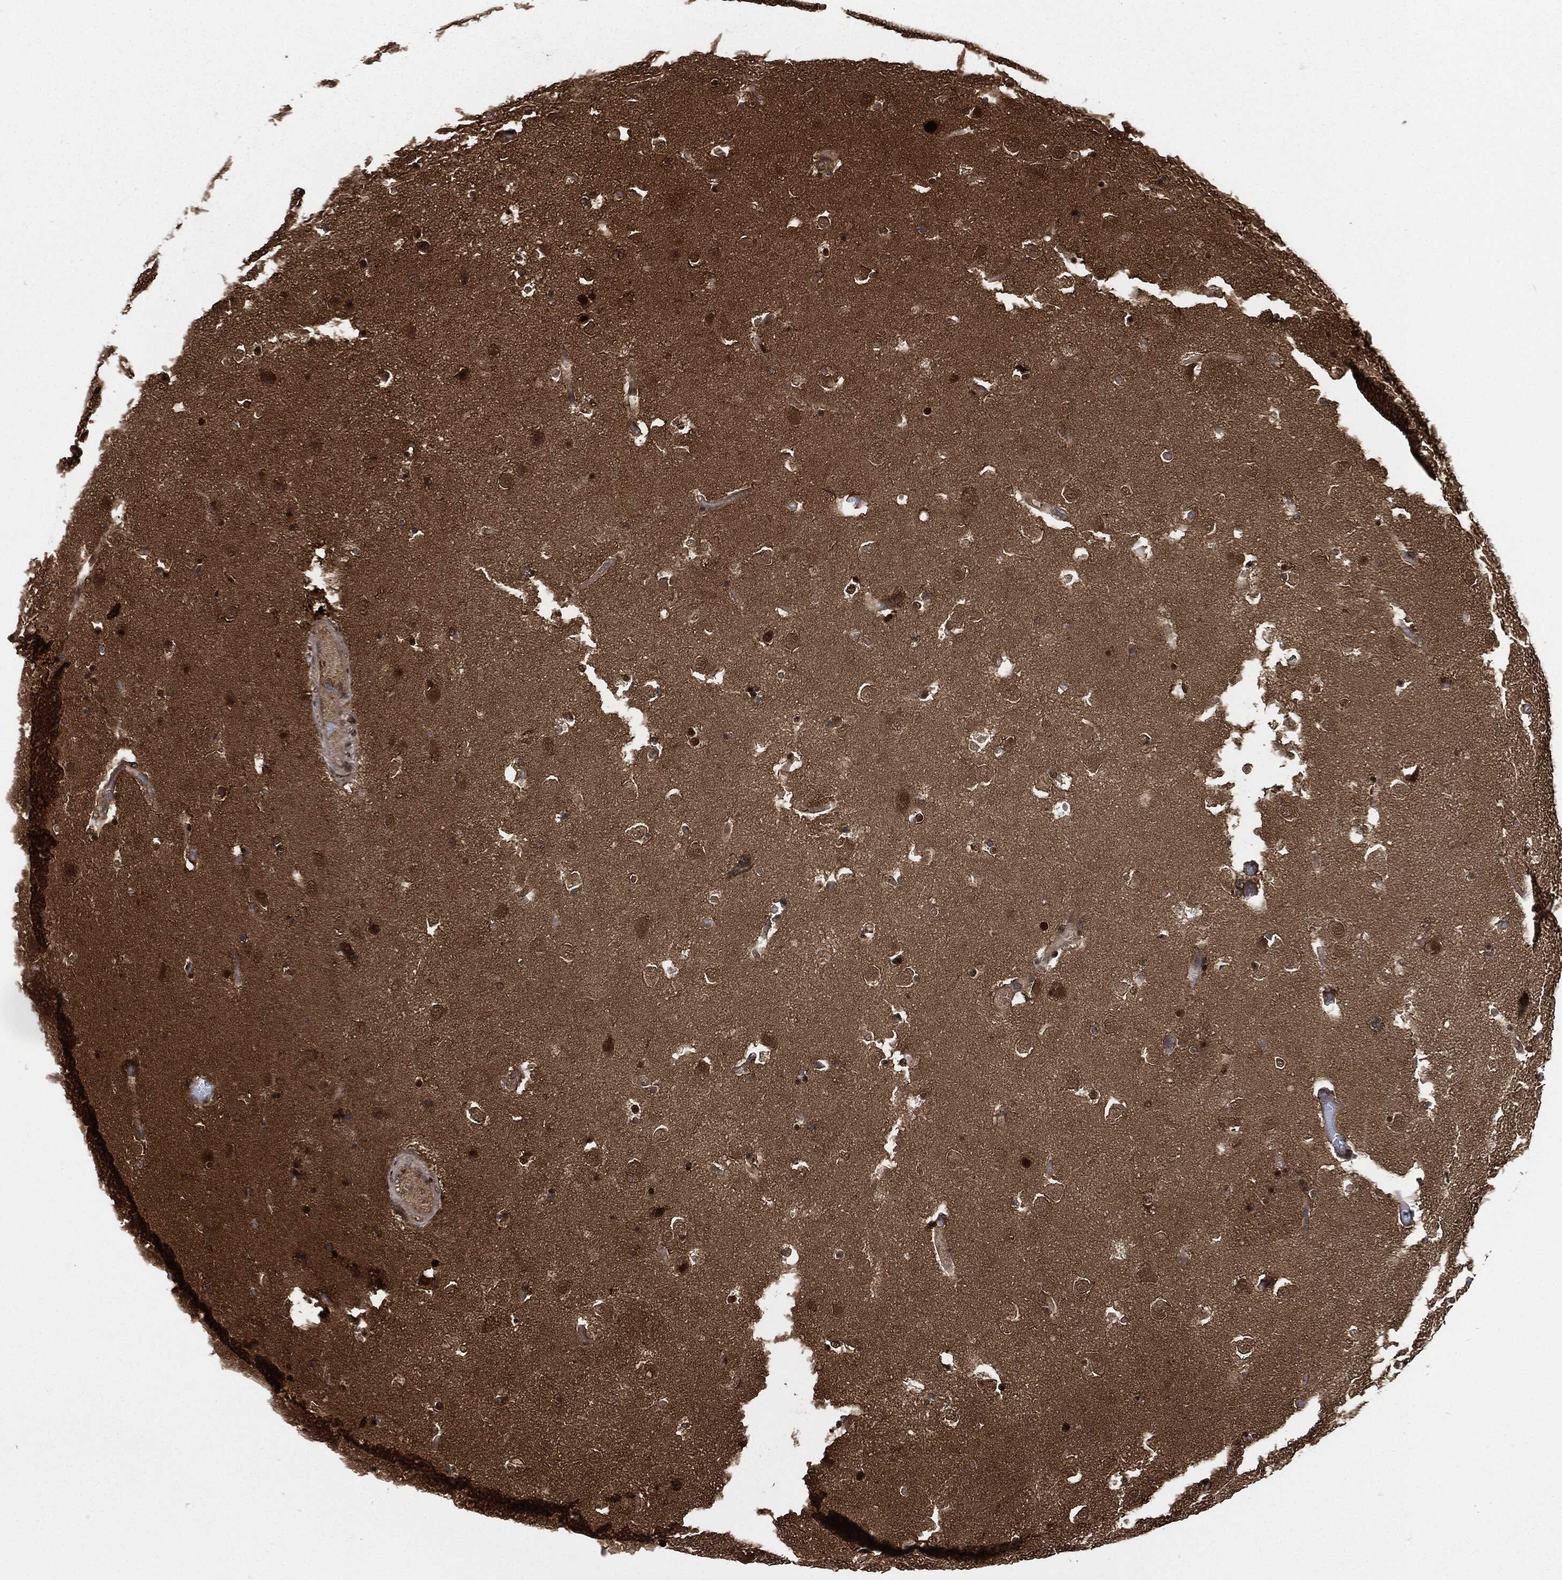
{"staining": {"intensity": "strong", "quantity": "<25%", "location": "nuclear"}, "tissue": "caudate", "cell_type": "Glial cells", "image_type": "normal", "snomed": [{"axis": "morphology", "description": "Normal tissue, NOS"}, {"axis": "topography", "description": "Lateral ventricle wall"}], "caption": "Immunohistochemistry histopathology image of normal caudate: caudate stained using immunohistochemistry (IHC) shows medium levels of strong protein expression localized specifically in the nuclear of glial cells, appearing as a nuclear brown color.", "gene": "DCTN1", "patient": {"sex": "male", "age": 51}}